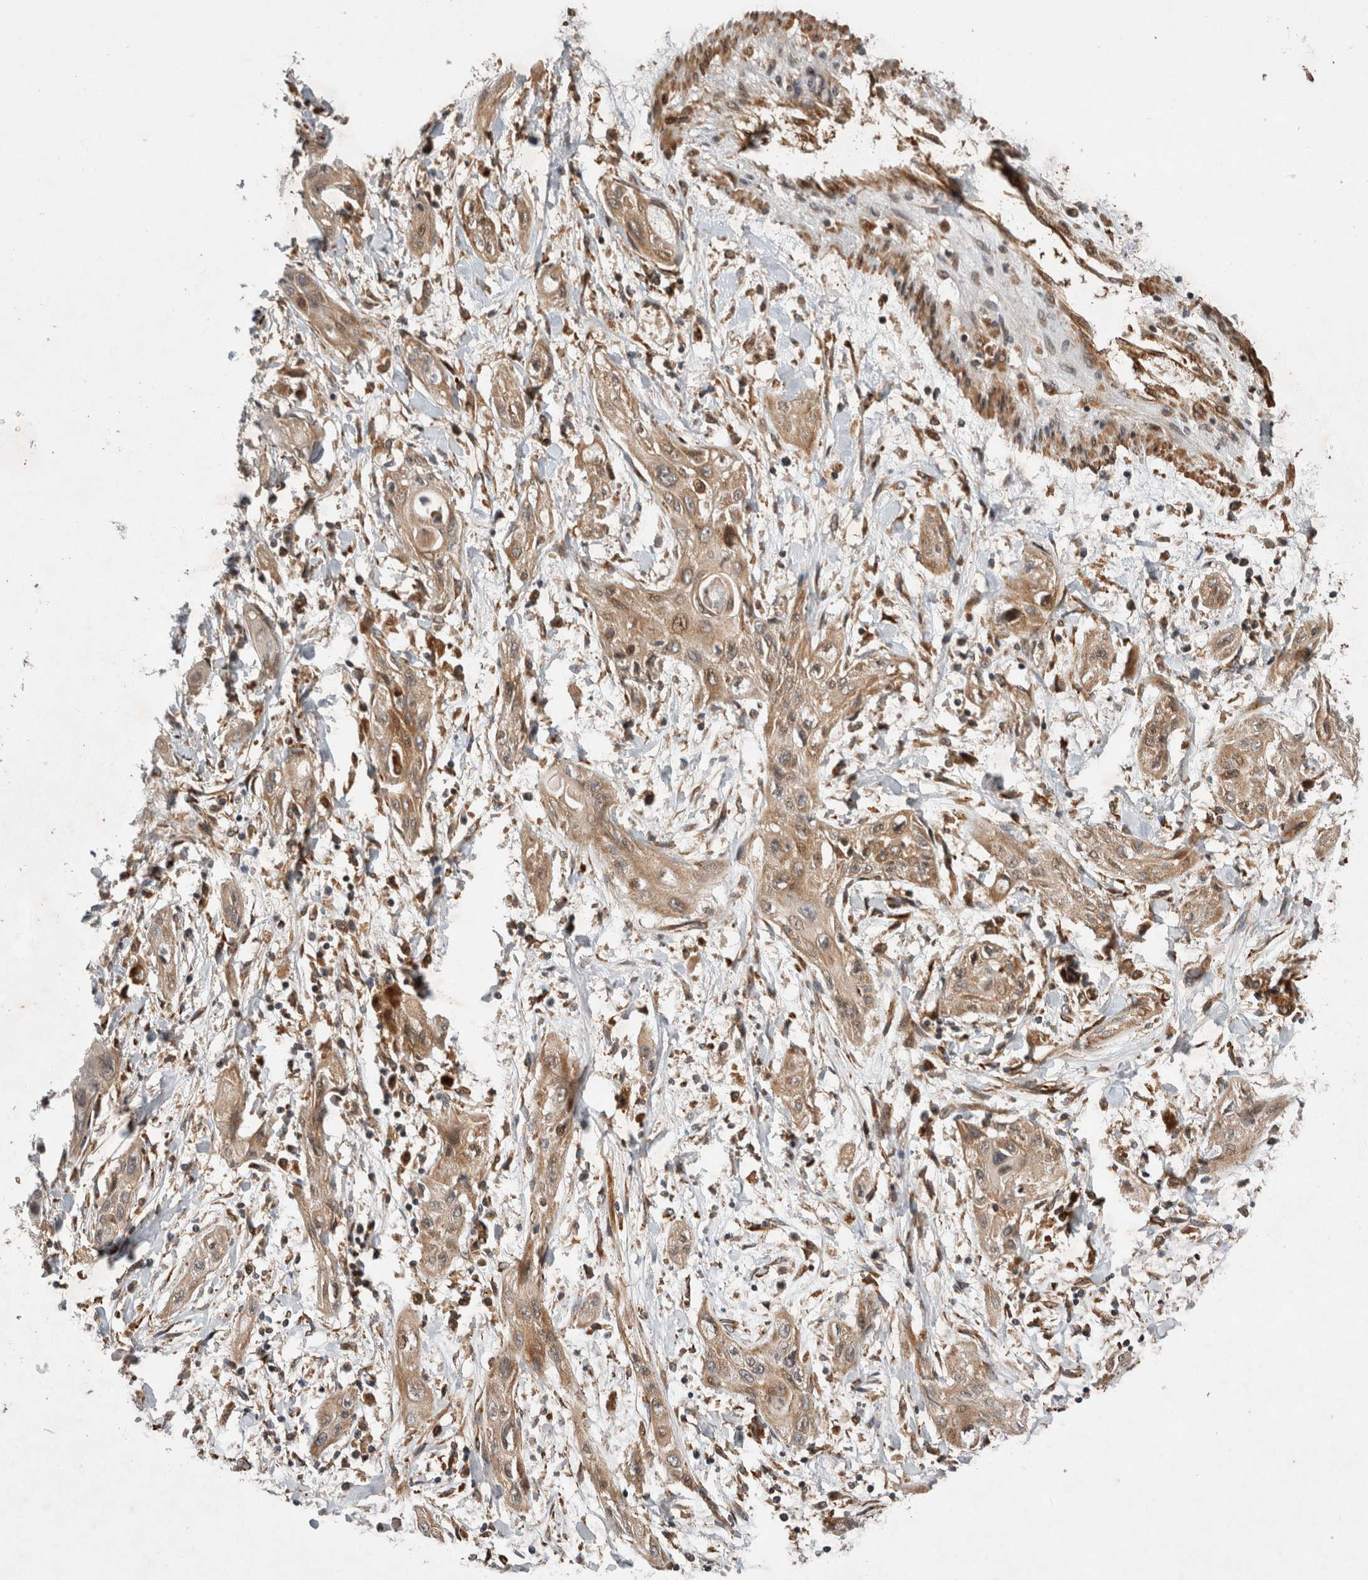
{"staining": {"intensity": "weak", "quantity": ">75%", "location": "cytoplasmic/membranous"}, "tissue": "lung cancer", "cell_type": "Tumor cells", "image_type": "cancer", "snomed": [{"axis": "morphology", "description": "Squamous cell carcinoma, NOS"}, {"axis": "topography", "description": "Lung"}], "caption": "Immunohistochemistry (IHC) (DAB (3,3'-diaminobenzidine)) staining of lung cancer reveals weak cytoplasmic/membranous protein staining in about >75% of tumor cells.", "gene": "TUBD1", "patient": {"sex": "female", "age": 47}}